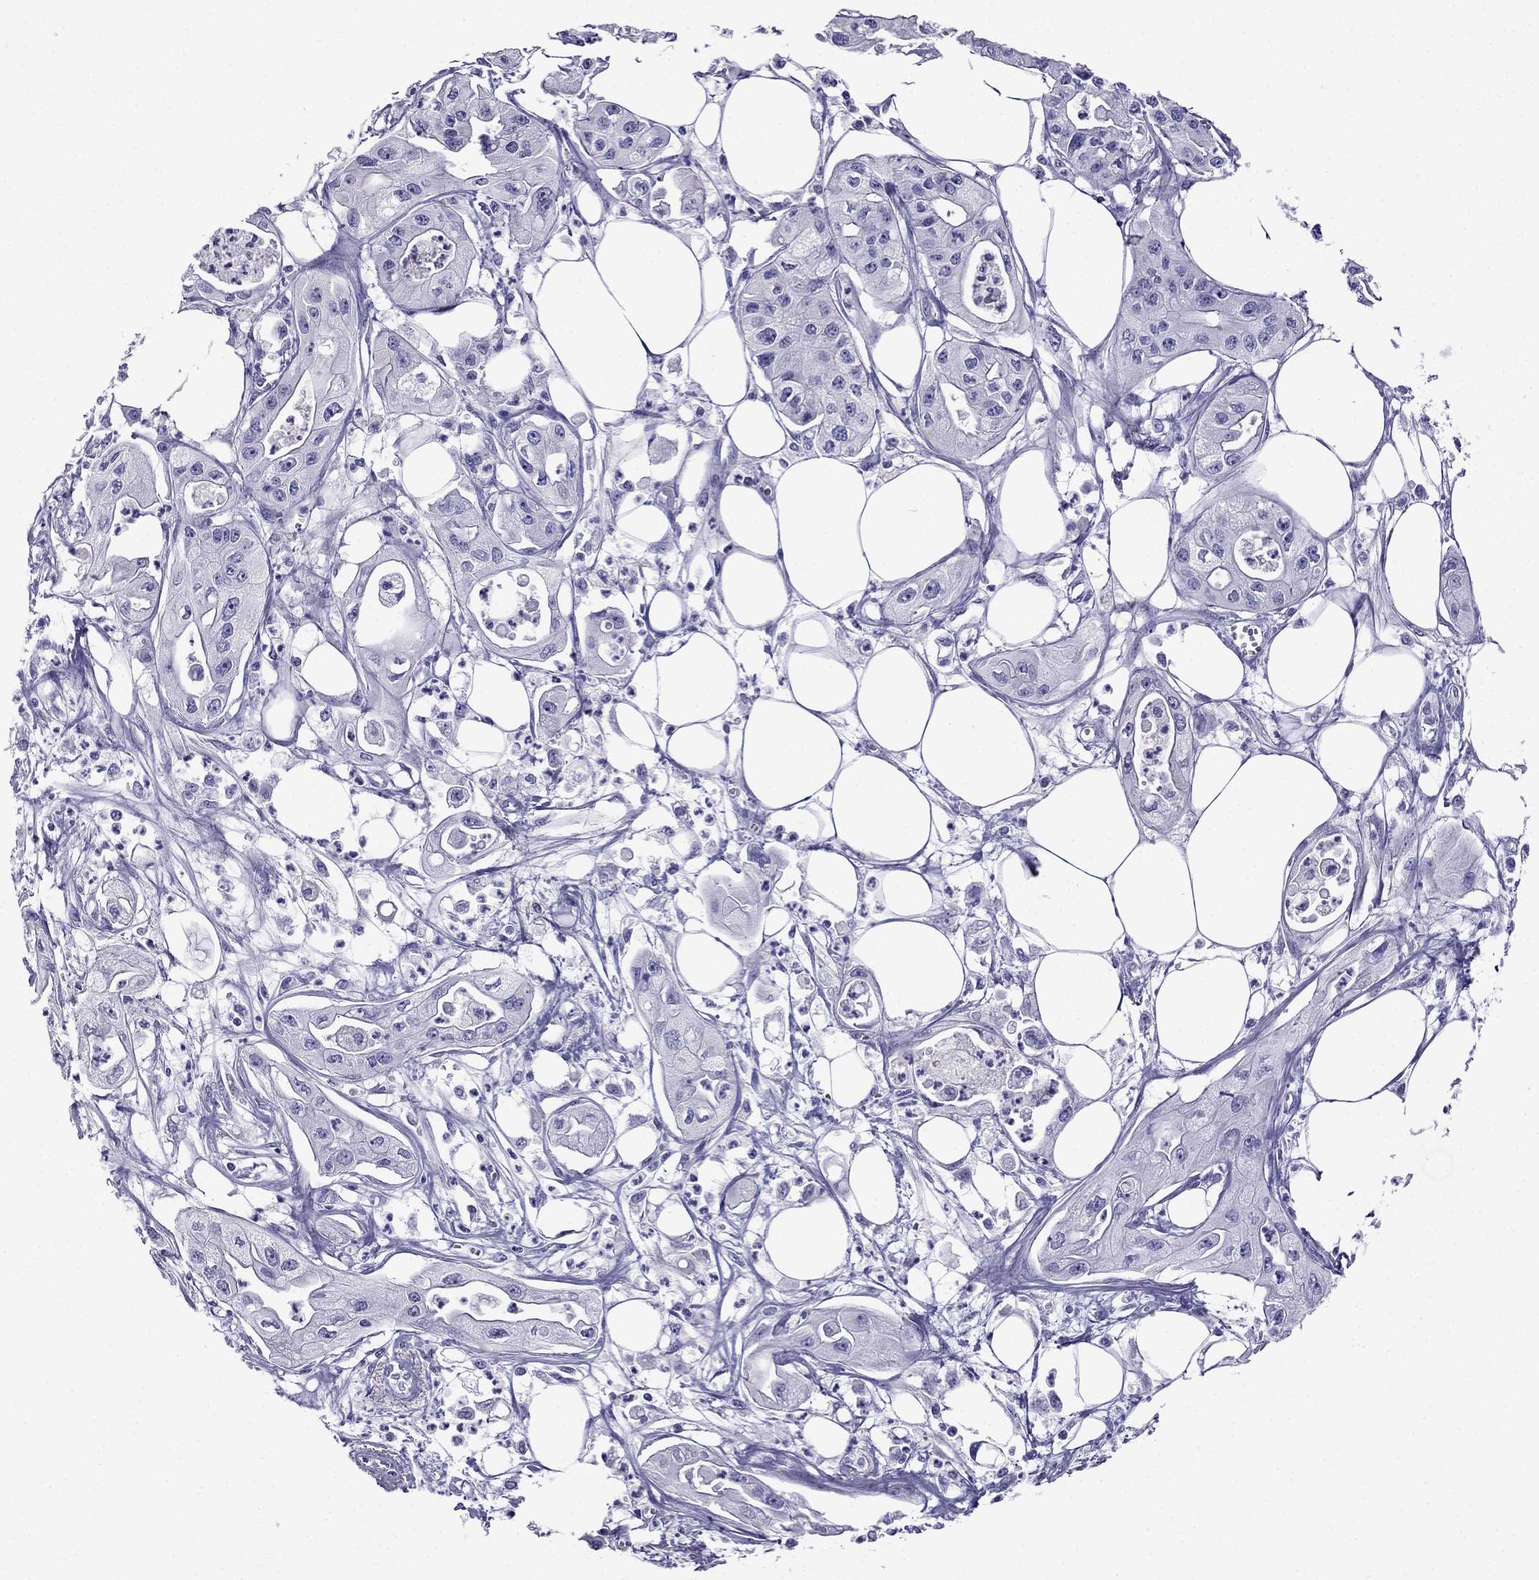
{"staining": {"intensity": "negative", "quantity": "none", "location": "none"}, "tissue": "pancreatic cancer", "cell_type": "Tumor cells", "image_type": "cancer", "snomed": [{"axis": "morphology", "description": "Adenocarcinoma, NOS"}, {"axis": "topography", "description": "Pancreas"}], "caption": "Tumor cells show no significant protein expression in pancreatic cancer (adenocarcinoma).", "gene": "ARR3", "patient": {"sex": "male", "age": 70}}